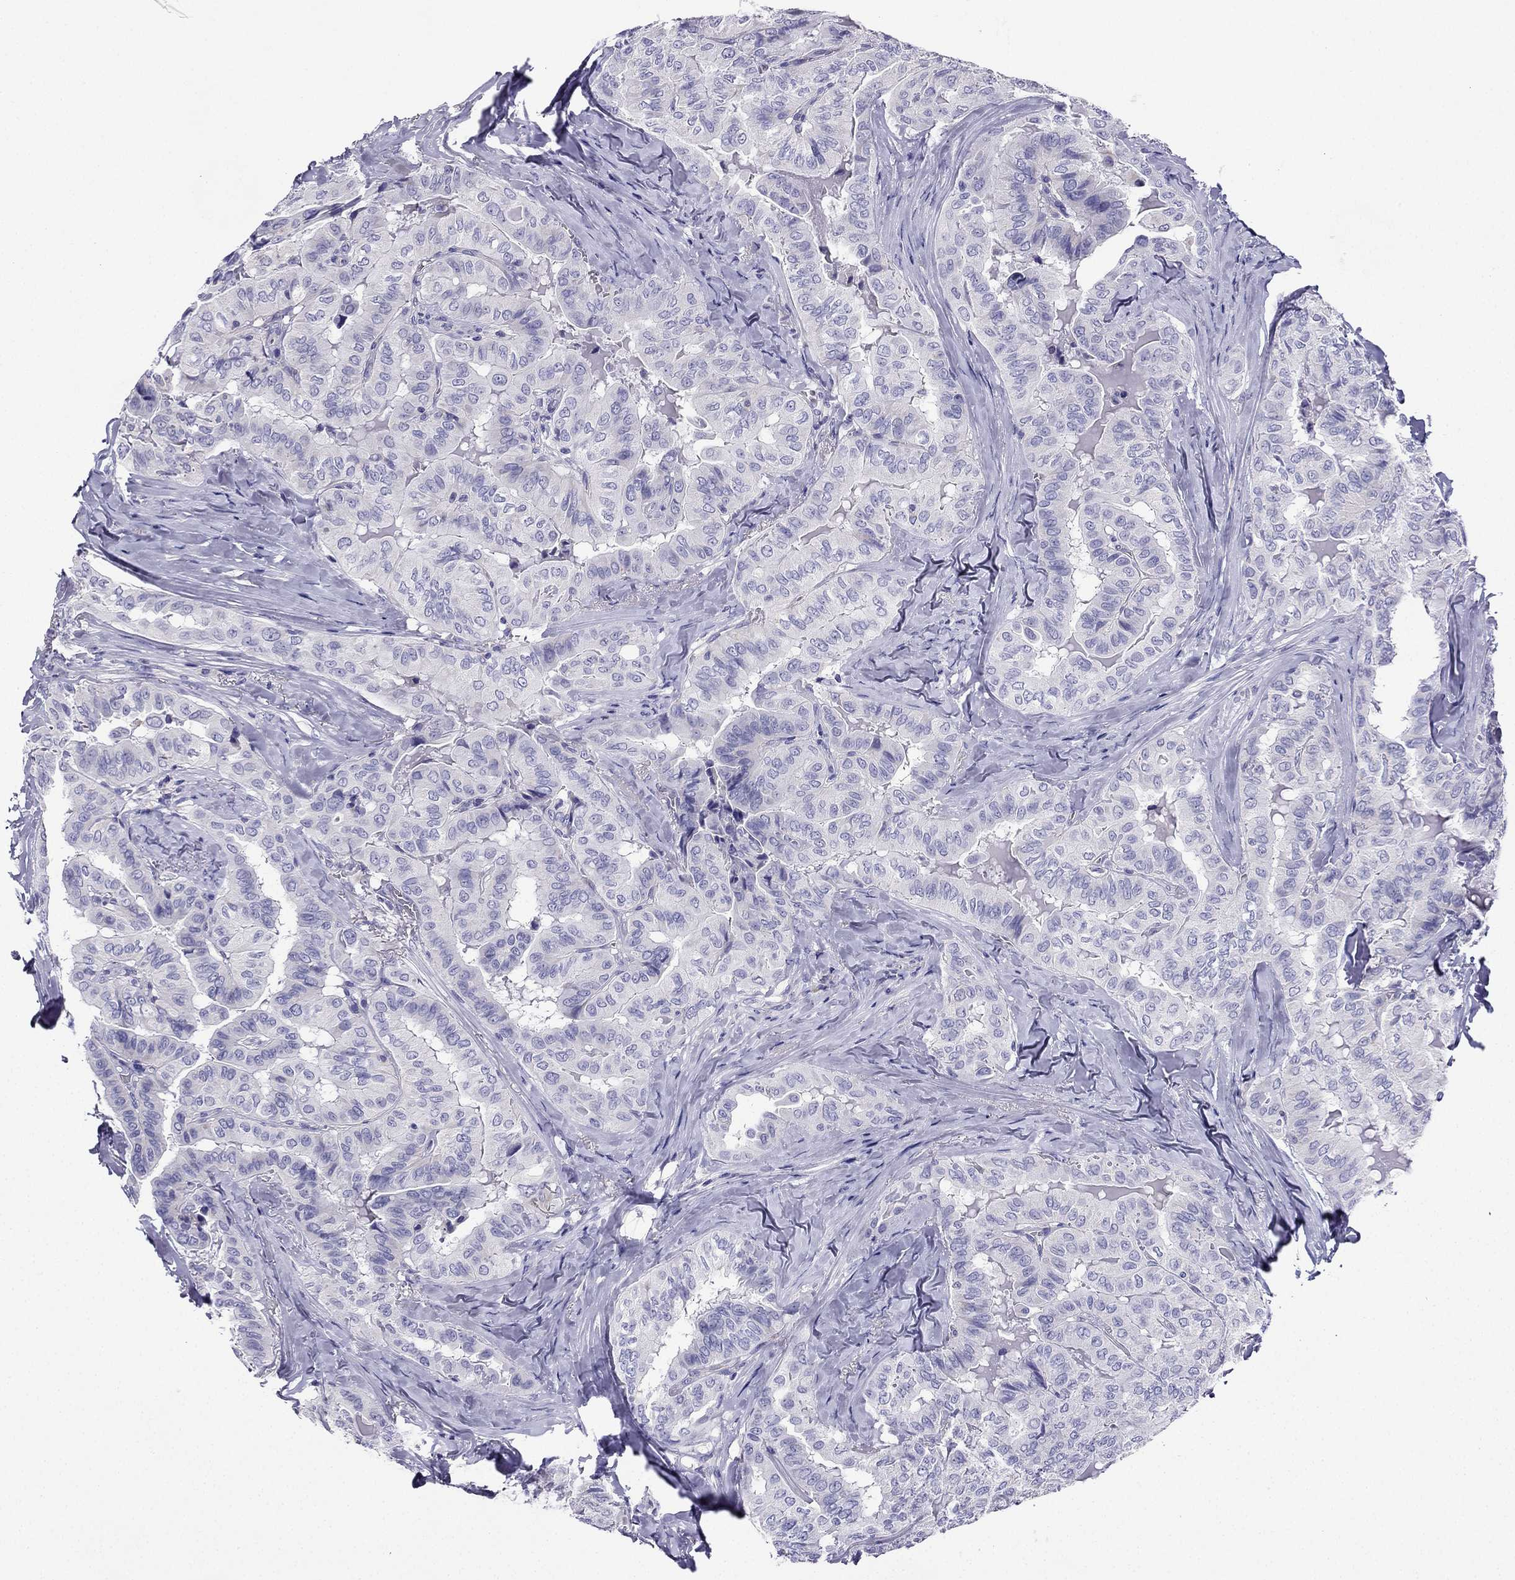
{"staining": {"intensity": "negative", "quantity": "none", "location": "none"}, "tissue": "thyroid cancer", "cell_type": "Tumor cells", "image_type": "cancer", "snomed": [{"axis": "morphology", "description": "Papillary adenocarcinoma, NOS"}, {"axis": "topography", "description": "Thyroid gland"}], "caption": "High power microscopy micrograph of an immunohistochemistry photomicrograph of thyroid cancer (papillary adenocarcinoma), revealing no significant expression in tumor cells.", "gene": "KIF5A", "patient": {"sex": "female", "age": 68}}